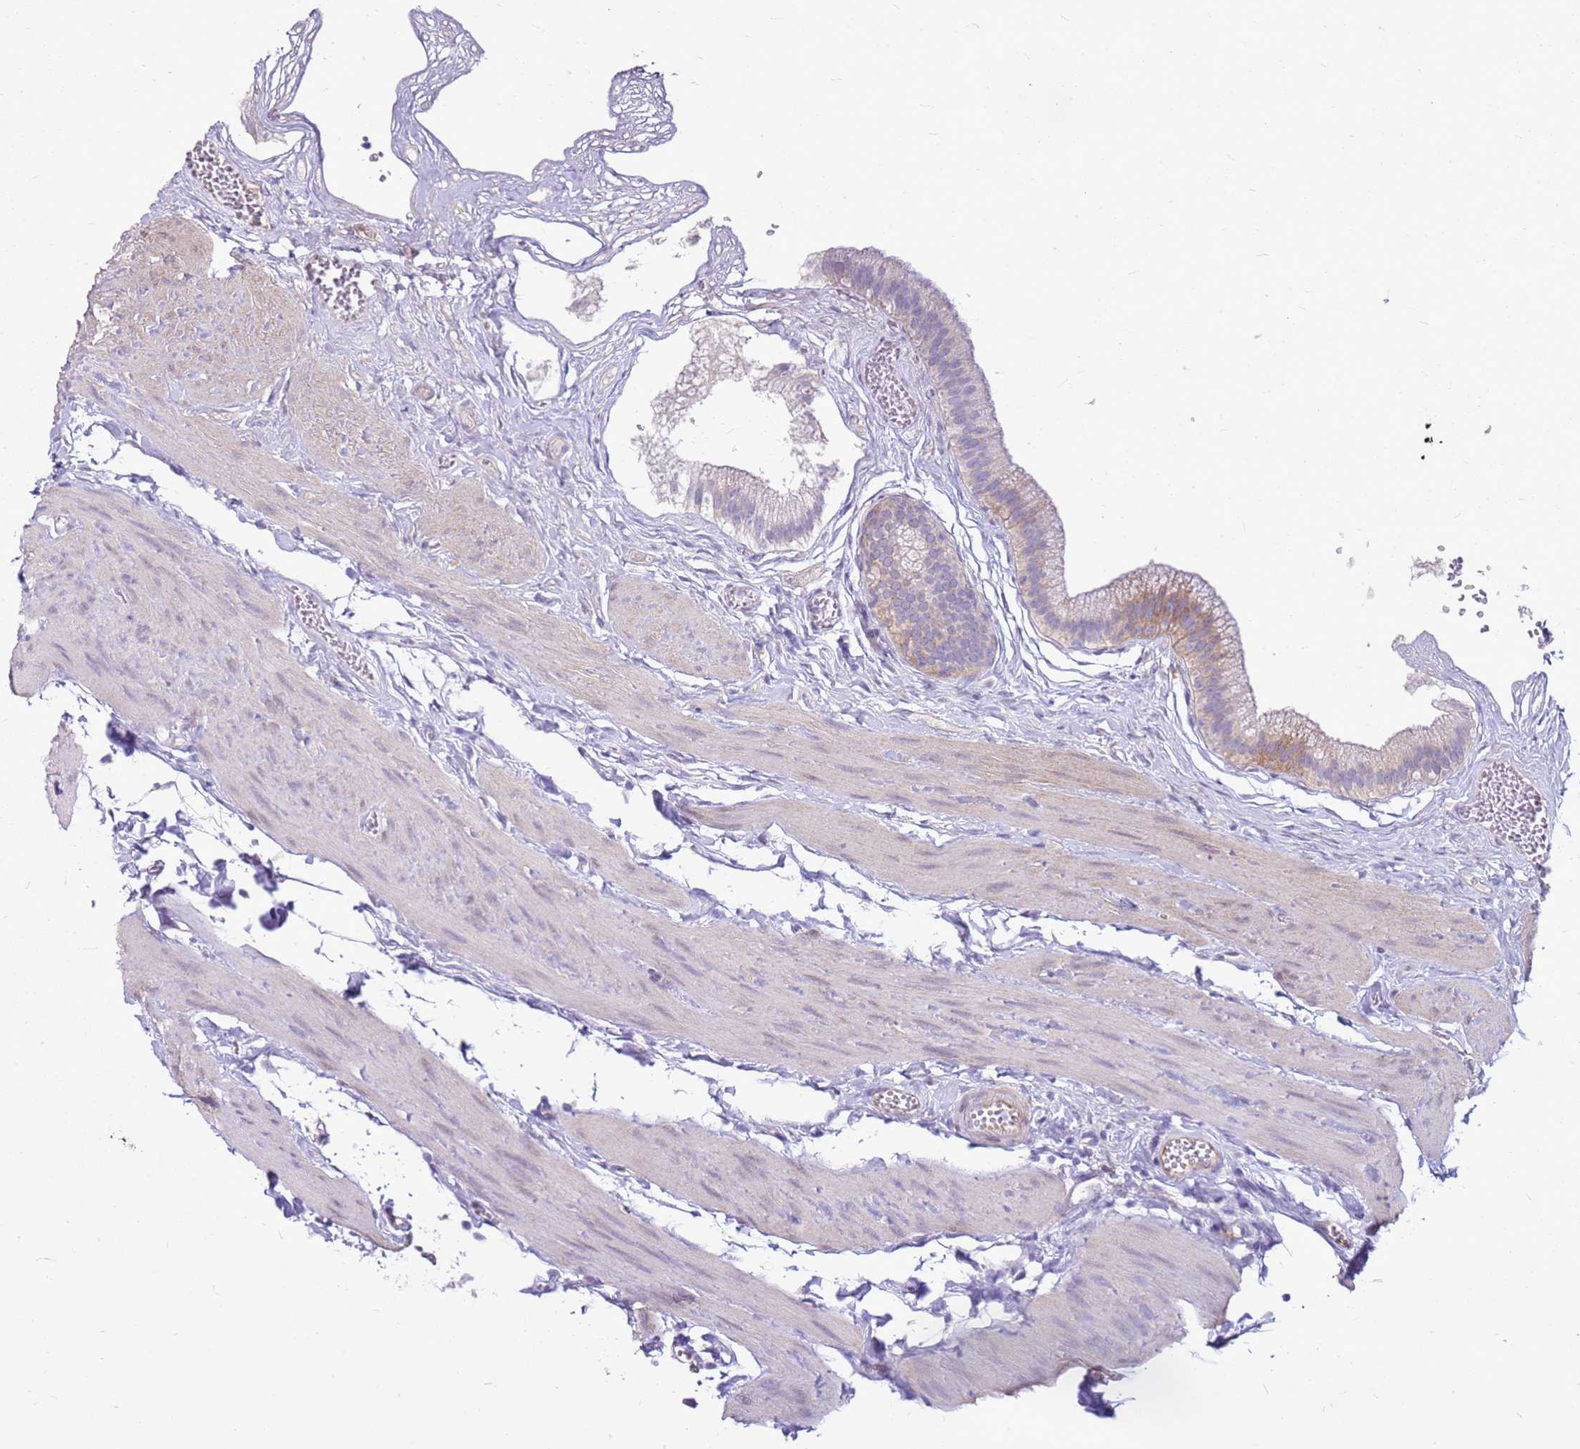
{"staining": {"intensity": "moderate", "quantity": "<25%", "location": "cytoplasmic/membranous"}, "tissue": "gallbladder", "cell_type": "Glandular cells", "image_type": "normal", "snomed": [{"axis": "morphology", "description": "Normal tissue, NOS"}, {"axis": "topography", "description": "Gallbladder"}], "caption": "Immunohistochemical staining of normal gallbladder shows moderate cytoplasmic/membranous protein positivity in about <25% of glandular cells. (IHC, brightfield microscopy, high magnification).", "gene": "HSPB1", "patient": {"sex": "female", "age": 54}}